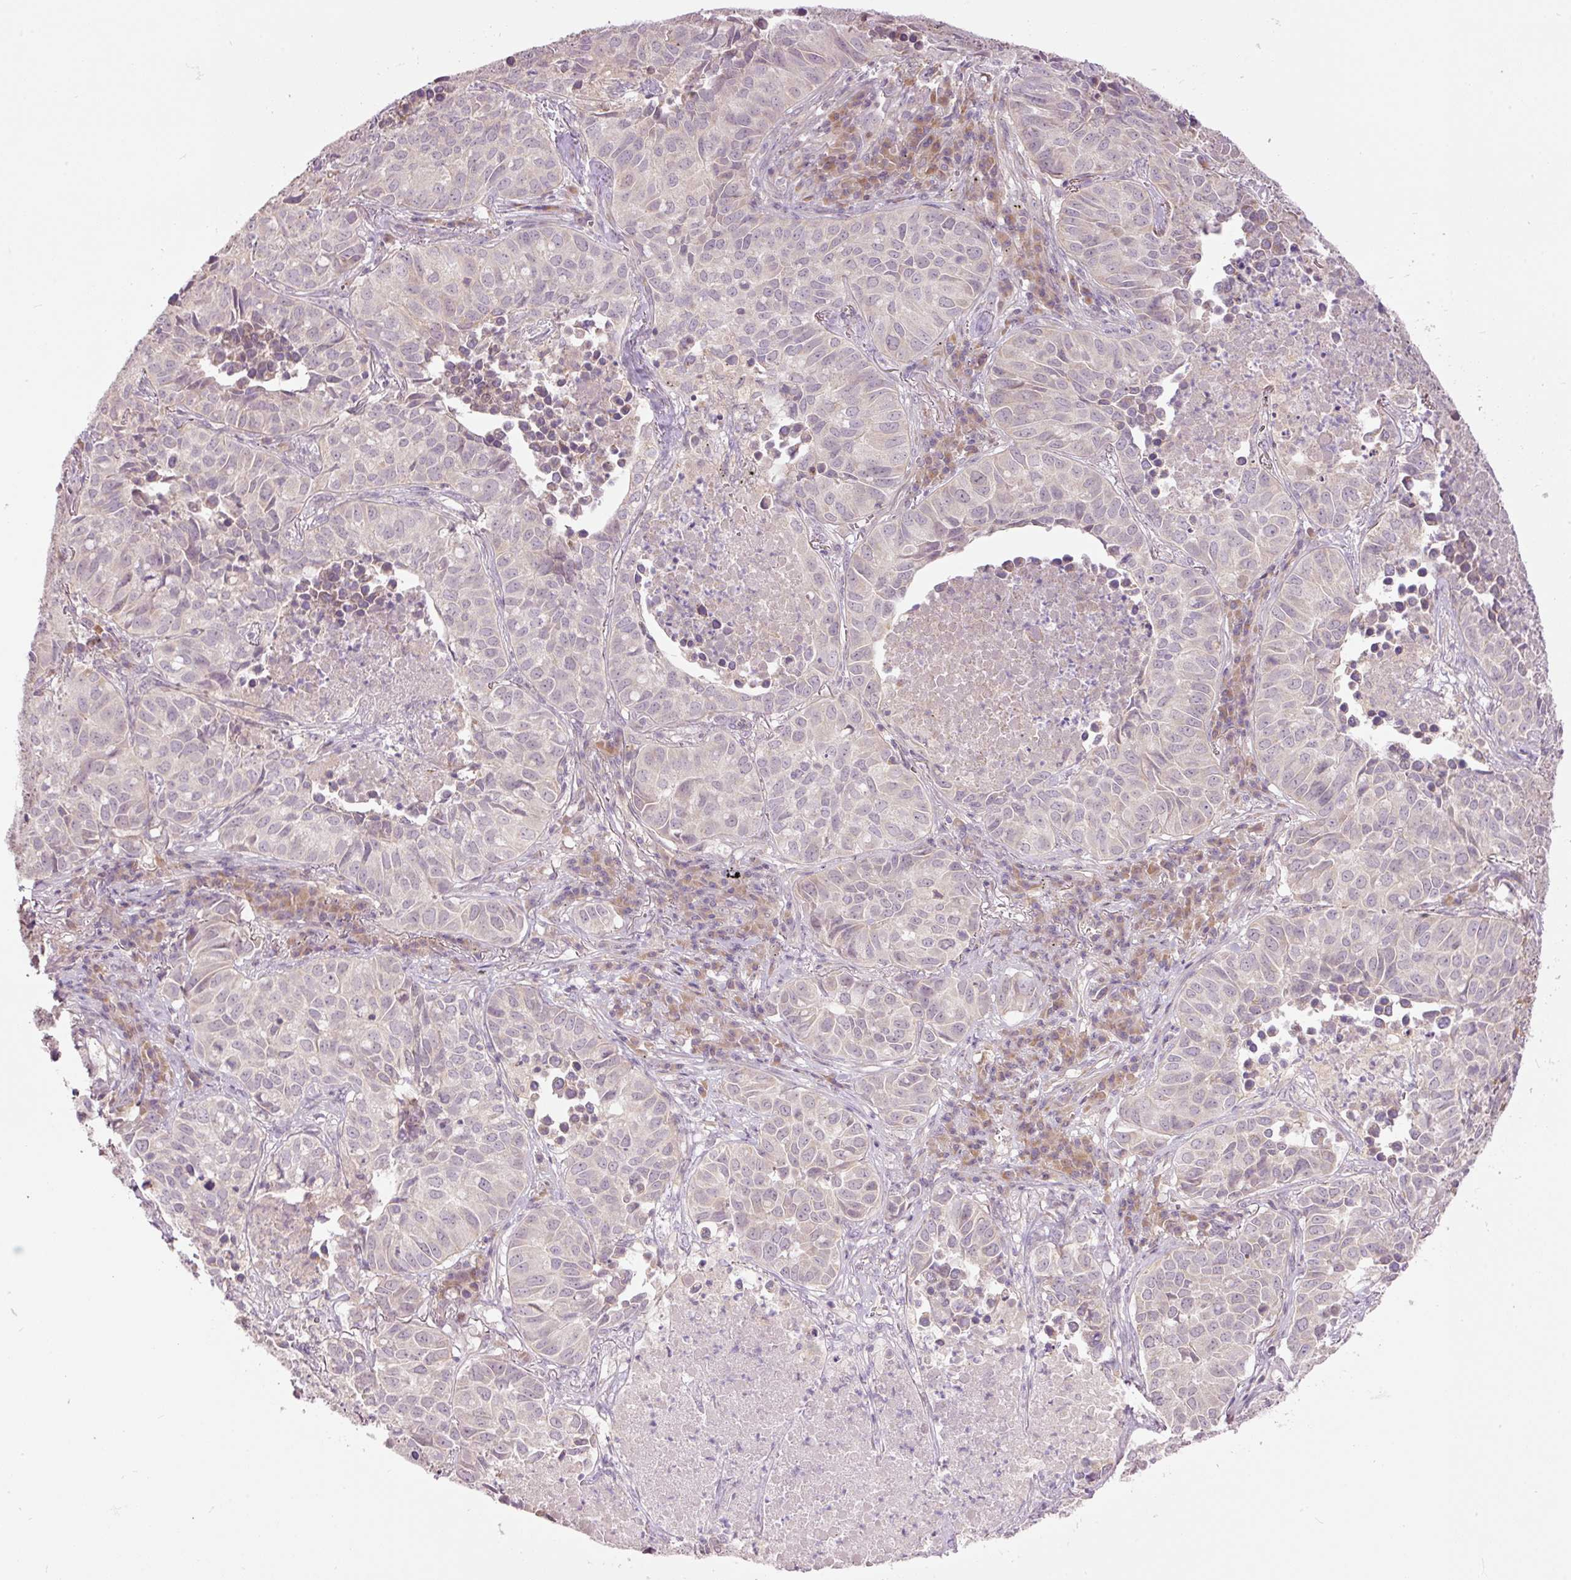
{"staining": {"intensity": "negative", "quantity": "none", "location": "none"}, "tissue": "lung cancer", "cell_type": "Tumor cells", "image_type": "cancer", "snomed": [{"axis": "morphology", "description": "Adenocarcinoma, NOS"}, {"axis": "topography", "description": "Lung"}], "caption": "Immunohistochemical staining of lung cancer displays no significant staining in tumor cells.", "gene": "SLC29A3", "patient": {"sex": "female", "age": 50}}